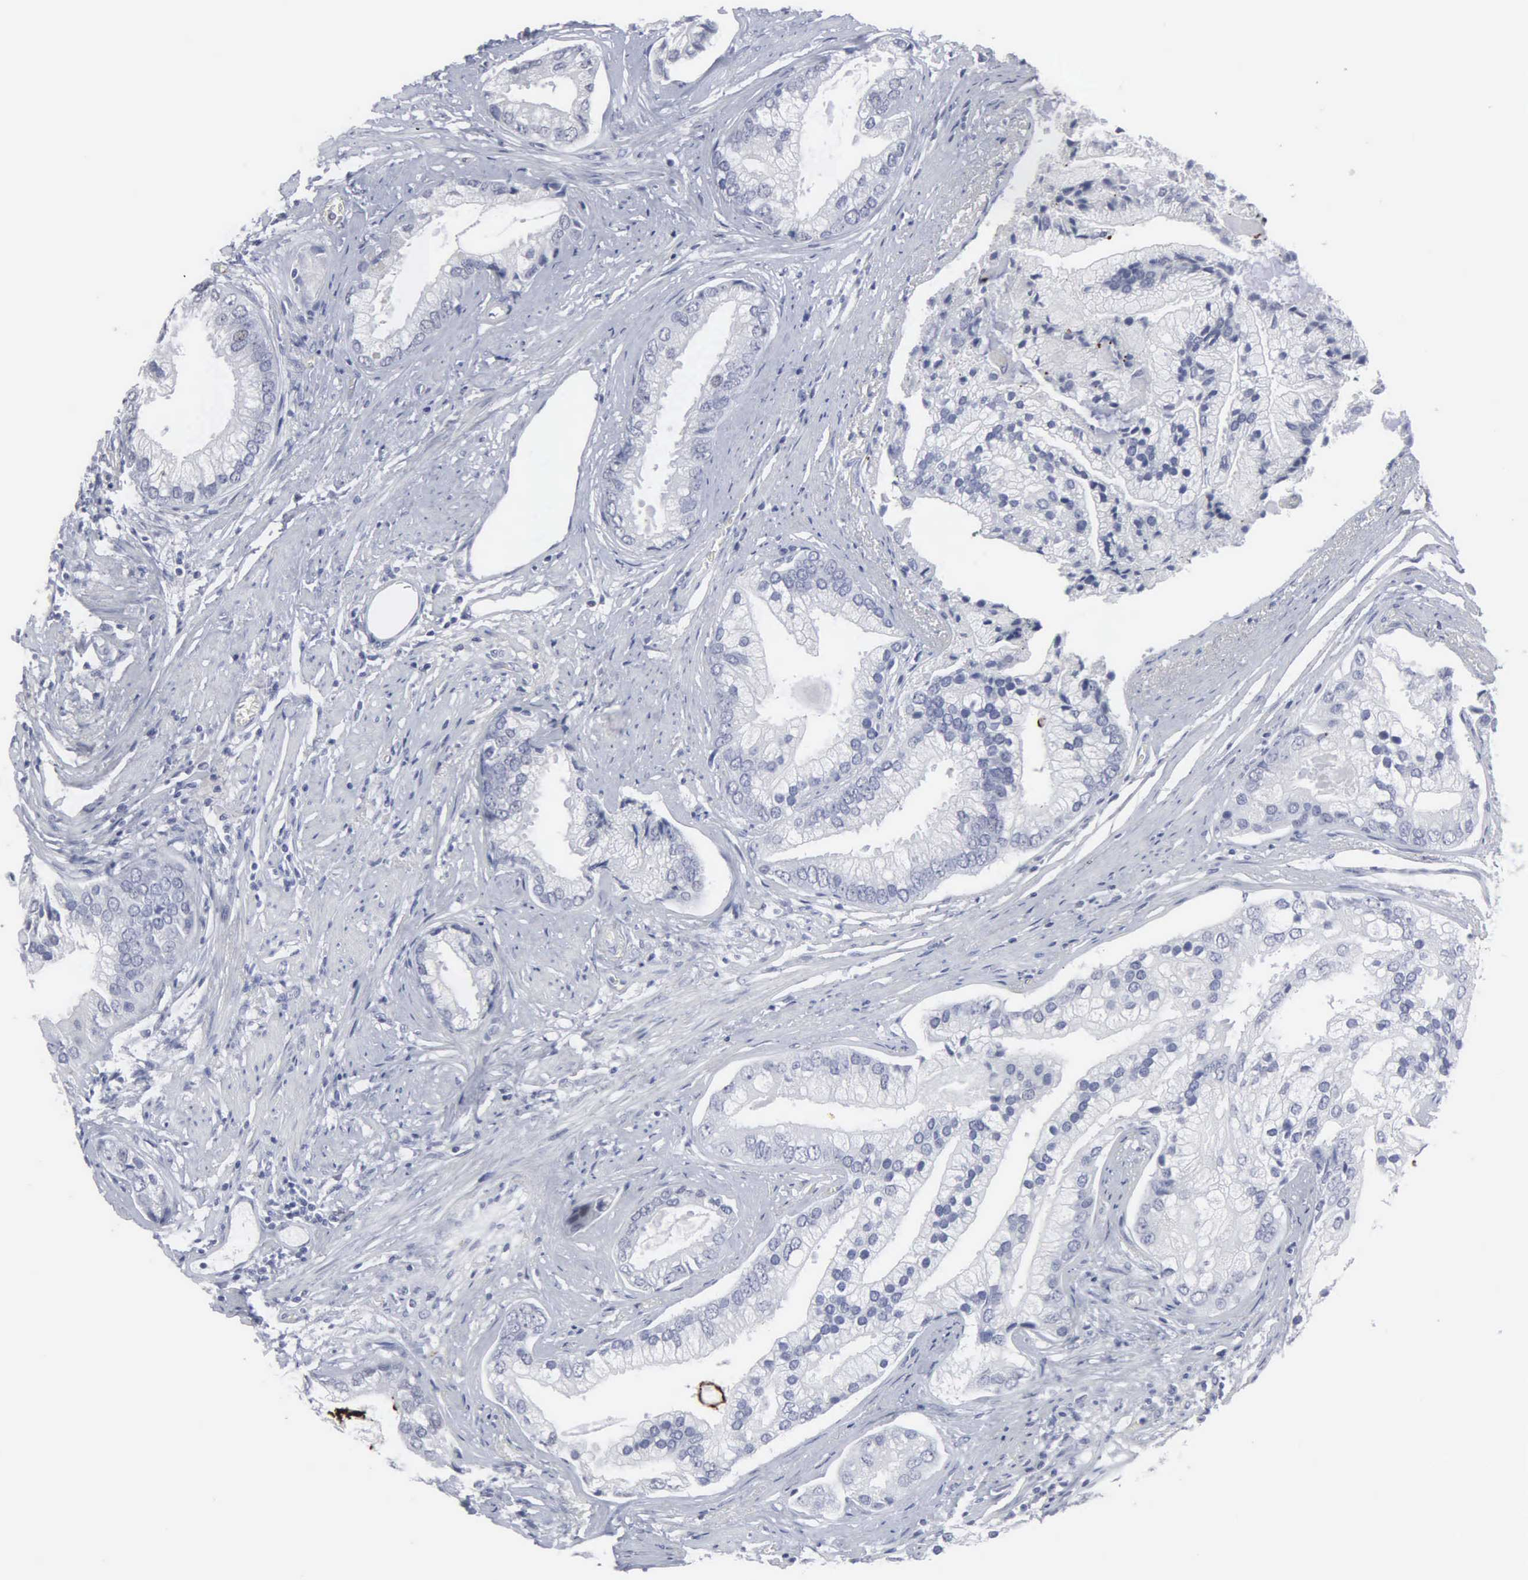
{"staining": {"intensity": "negative", "quantity": "none", "location": "none"}, "tissue": "prostate cancer", "cell_type": "Tumor cells", "image_type": "cancer", "snomed": [{"axis": "morphology", "description": "Adenocarcinoma, Low grade"}, {"axis": "topography", "description": "Prostate"}], "caption": "Prostate adenocarcinoma (low-grade) stained for a protein using IHC displays no positivity tumor cells.", "gene": "SPIN3", "patient": {"sex": "male", "age": 71}}